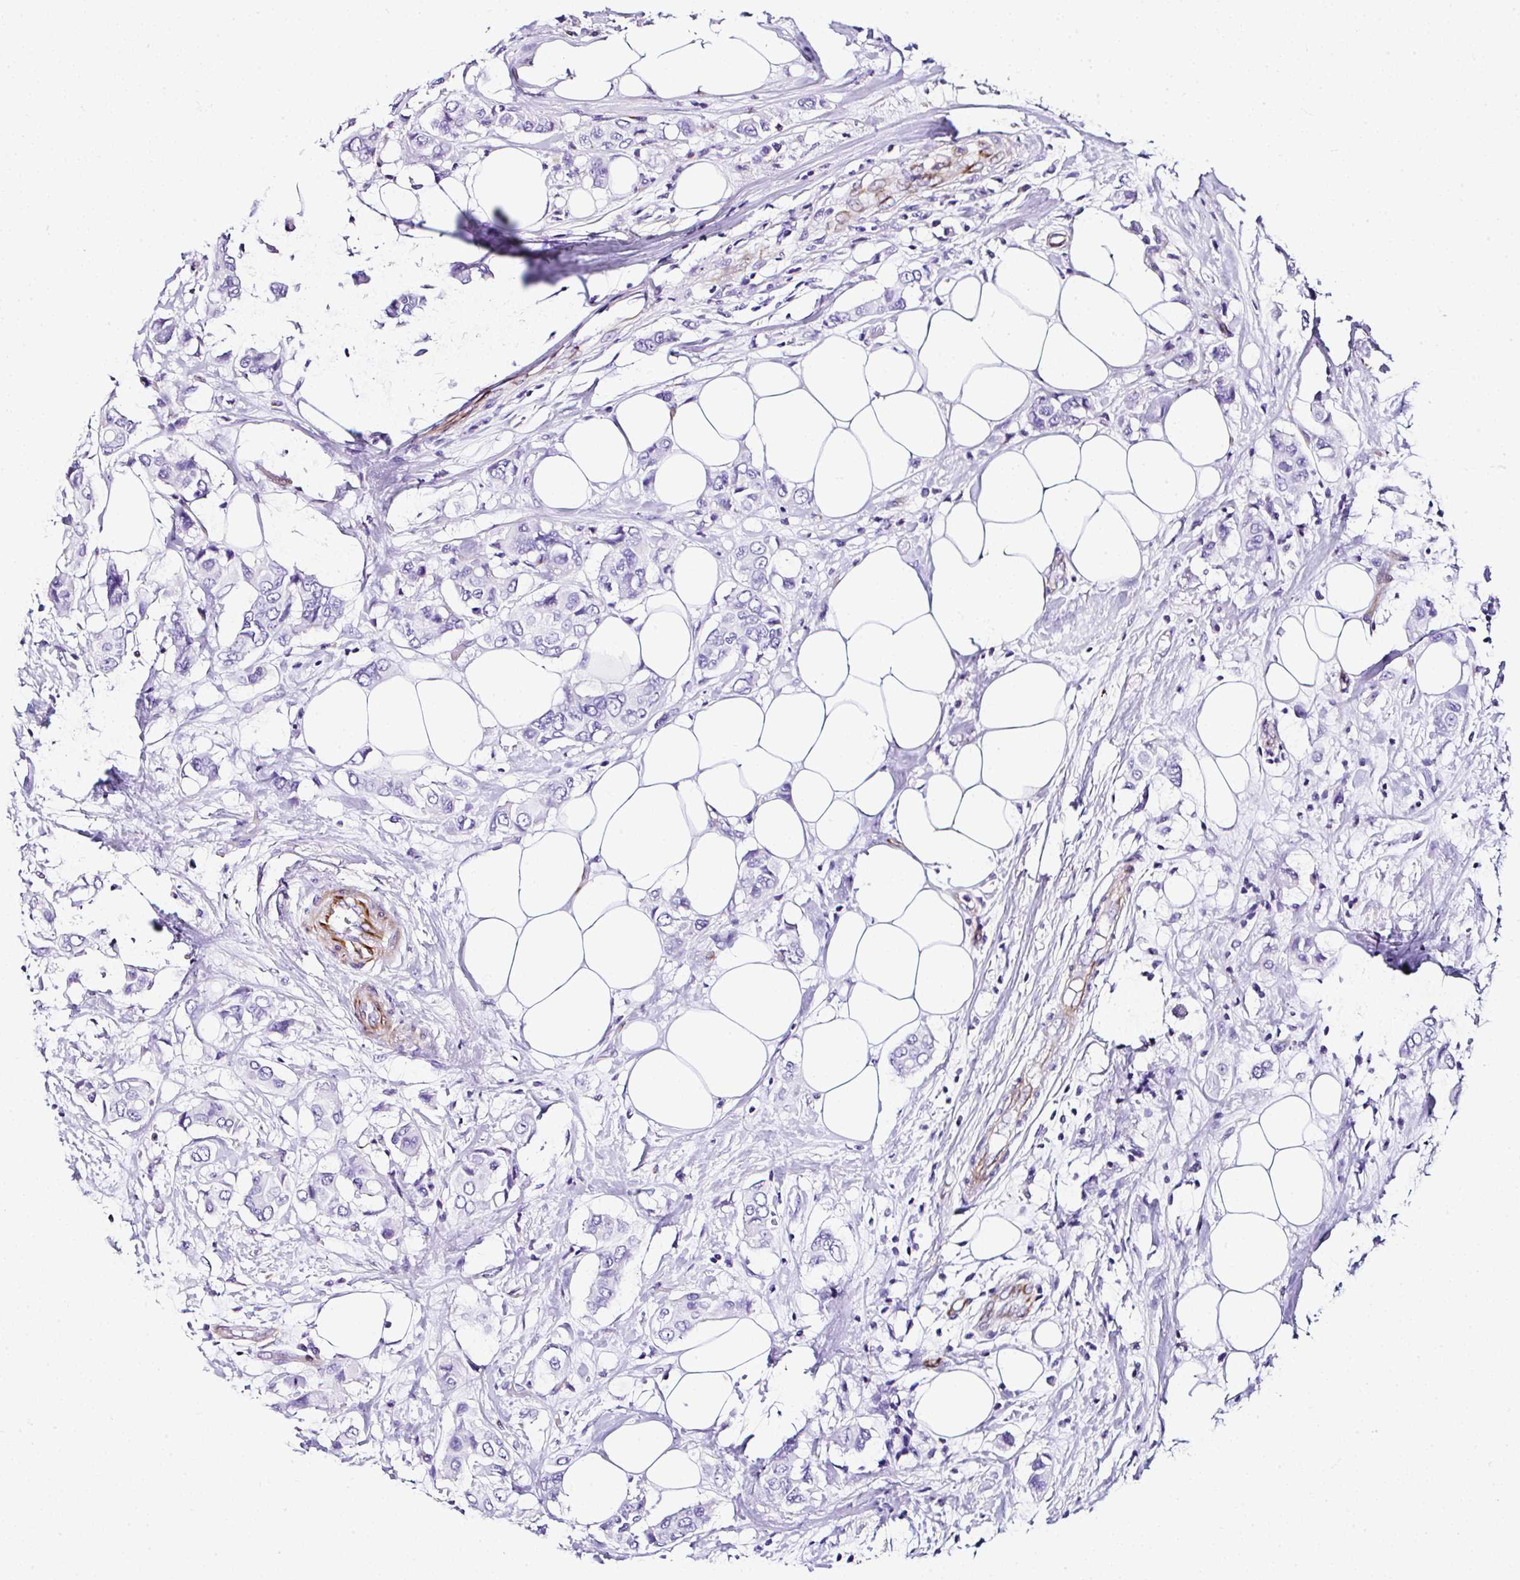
{"staining": {"intensity": "negative", "quantity": "none", "location": "none"}, "tissue": "breast cancer", "cell_type": "Tumor cells", "image_type": "cancer", "snomed": [{"axis": "morphology", "description": "Lobular carcinoma"}, {"axis": "topography", "description": "Breast"}], "caption": "Tumor cells are negative for brown protein staining in breast cancer. (Immunohistochemistry (ihc), brightfield microscopy, high magnification).", "gene": "DEPDC5", "patient": {"sex": "female", "age": 51}}